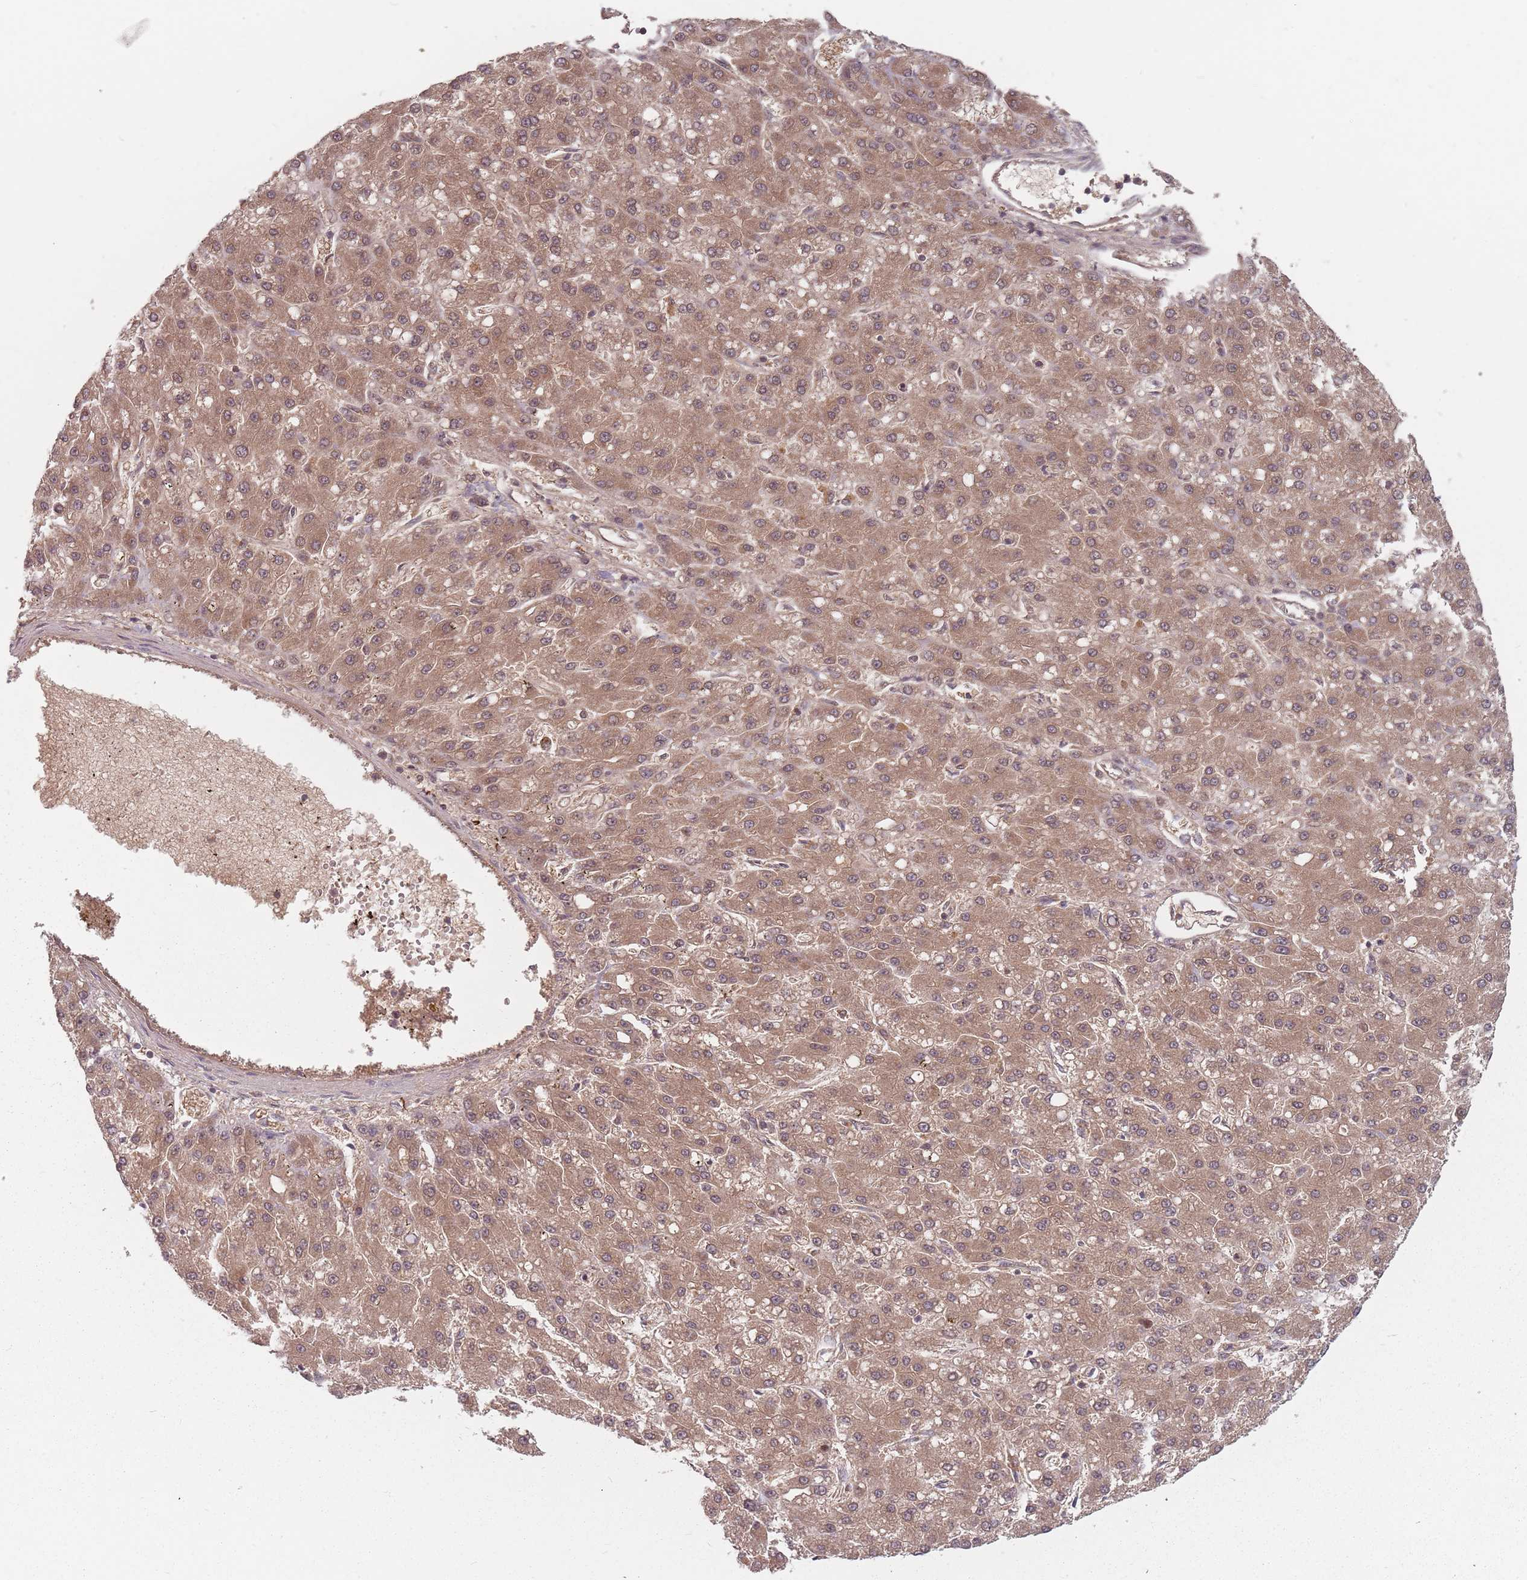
{"staining": {"intensity": "moderate", "quantity": ">75%", "location": "cytoplasmic/membranous,nuclear"}, "tissue": "liver cancer", "cell_type": "Tumor cells", "image_type": "cancer", "snomed": [{"axis": "morphology", "description": "Carcinoma, Hepatocellular, NOS"}, {"axis": "topography", "description": "Liver"}], "caption": "Protein staining by immunohistochemistry (IHC) demonstrates moderate cytoplasmic/membranous and nuclear positivity in about >75% of tumor cells in hepatocellular carcinoma (liver).", "gene": "NAXE", "patient": {"sex": "male", "age": 67}}